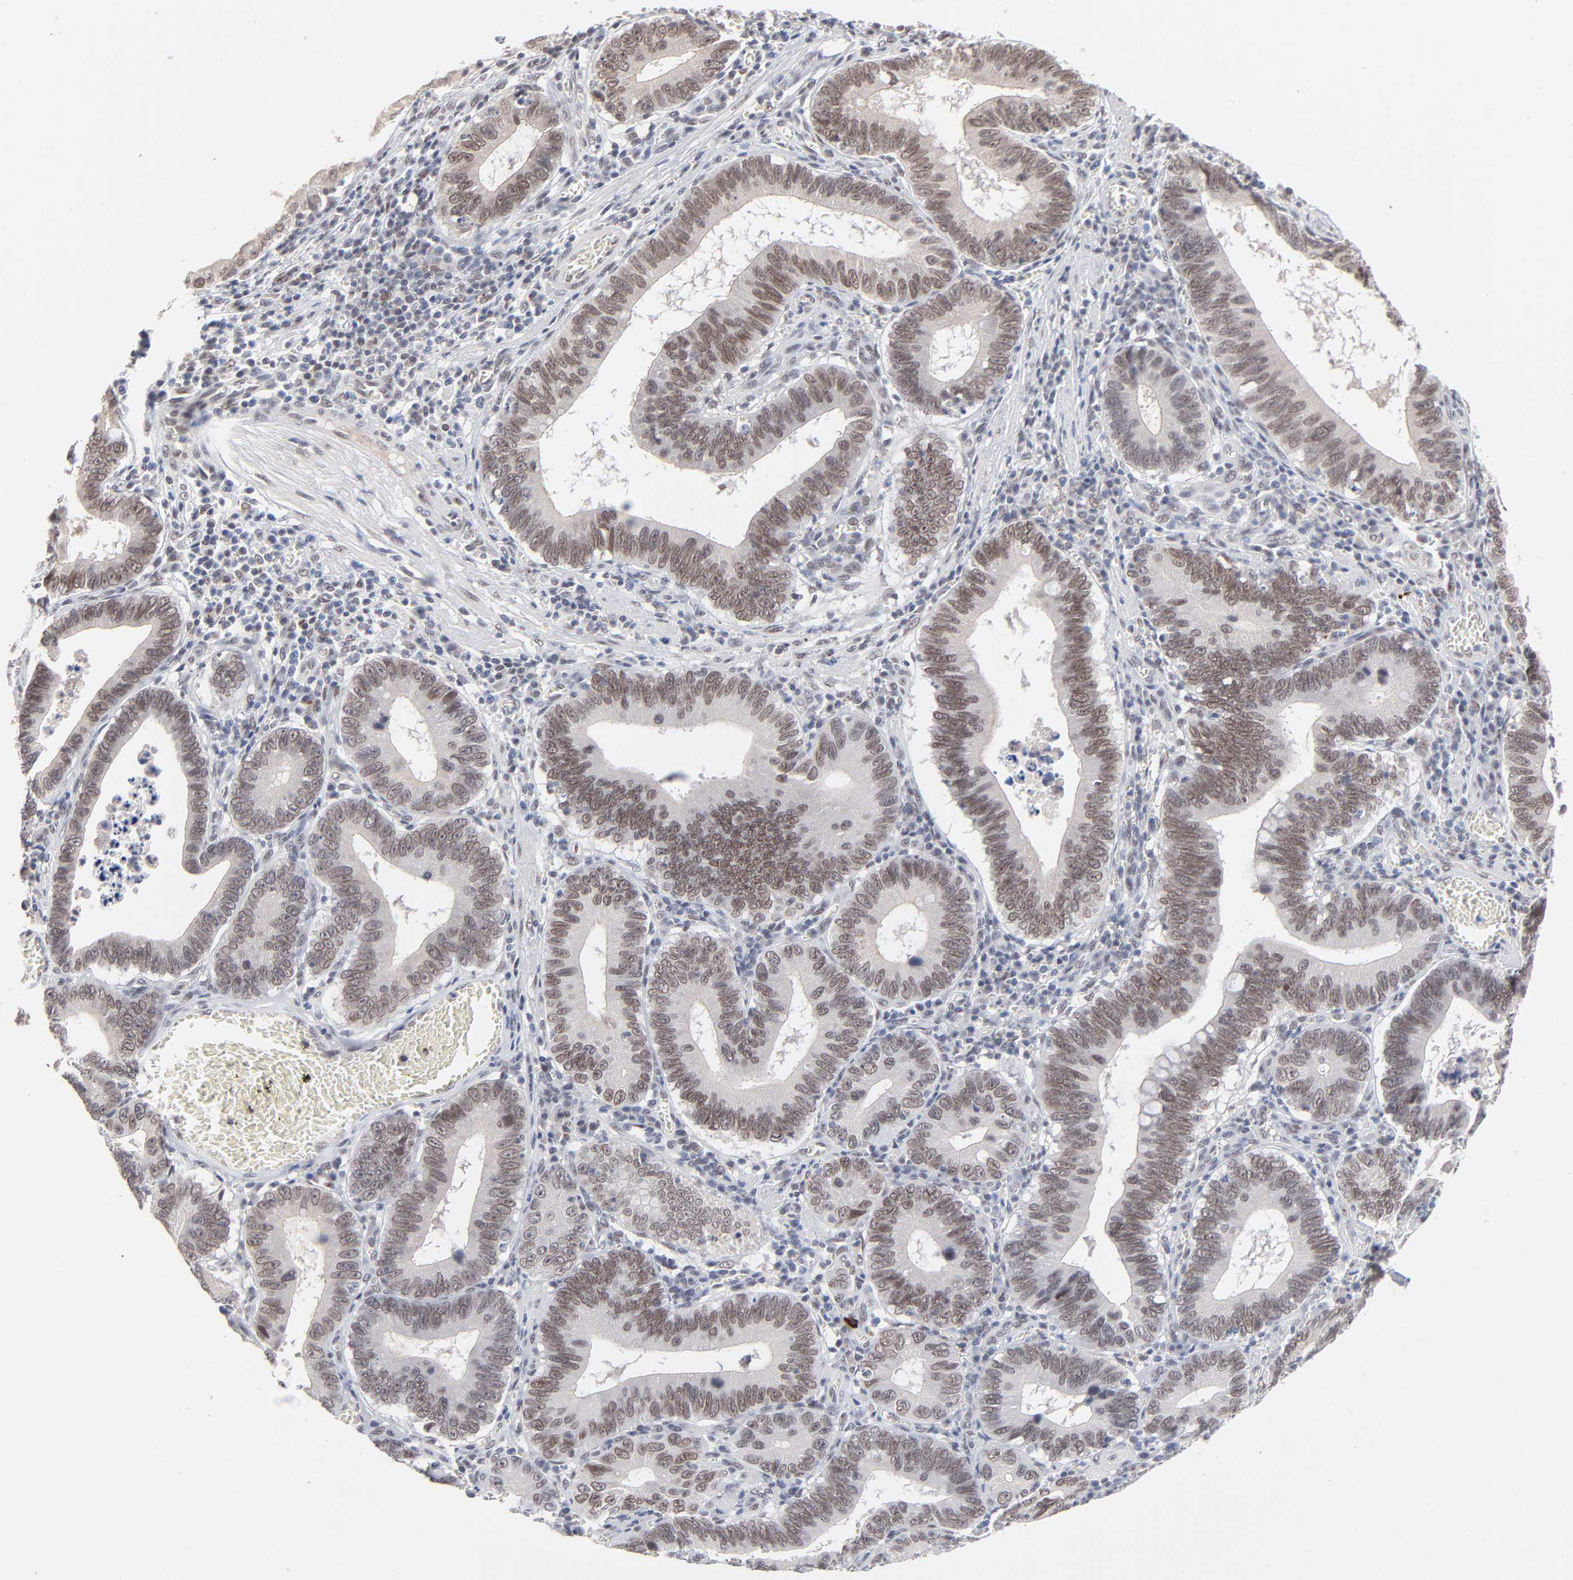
{"staining": {"intensity": "weak", "quantity": ">75%", "location": "nuclear"}, "tissue": "stomach cancer", "cell_type": "Tumor cells", "image_type": "cancer", "snomed": [{"axis": "morphology", "description": "Adenocarcinoma, NOS"}, {"axis": "topography", "description": "Stomach"}, {"axis": "topography", "description": "Gastric cardia"}], "caption": "A brown stain highlights weak nuclear positivity of a protein in stomach adenocarcinoma tumor cells.", "gene": "MBIP", "patient": {"sex": "male", "age": 59}}